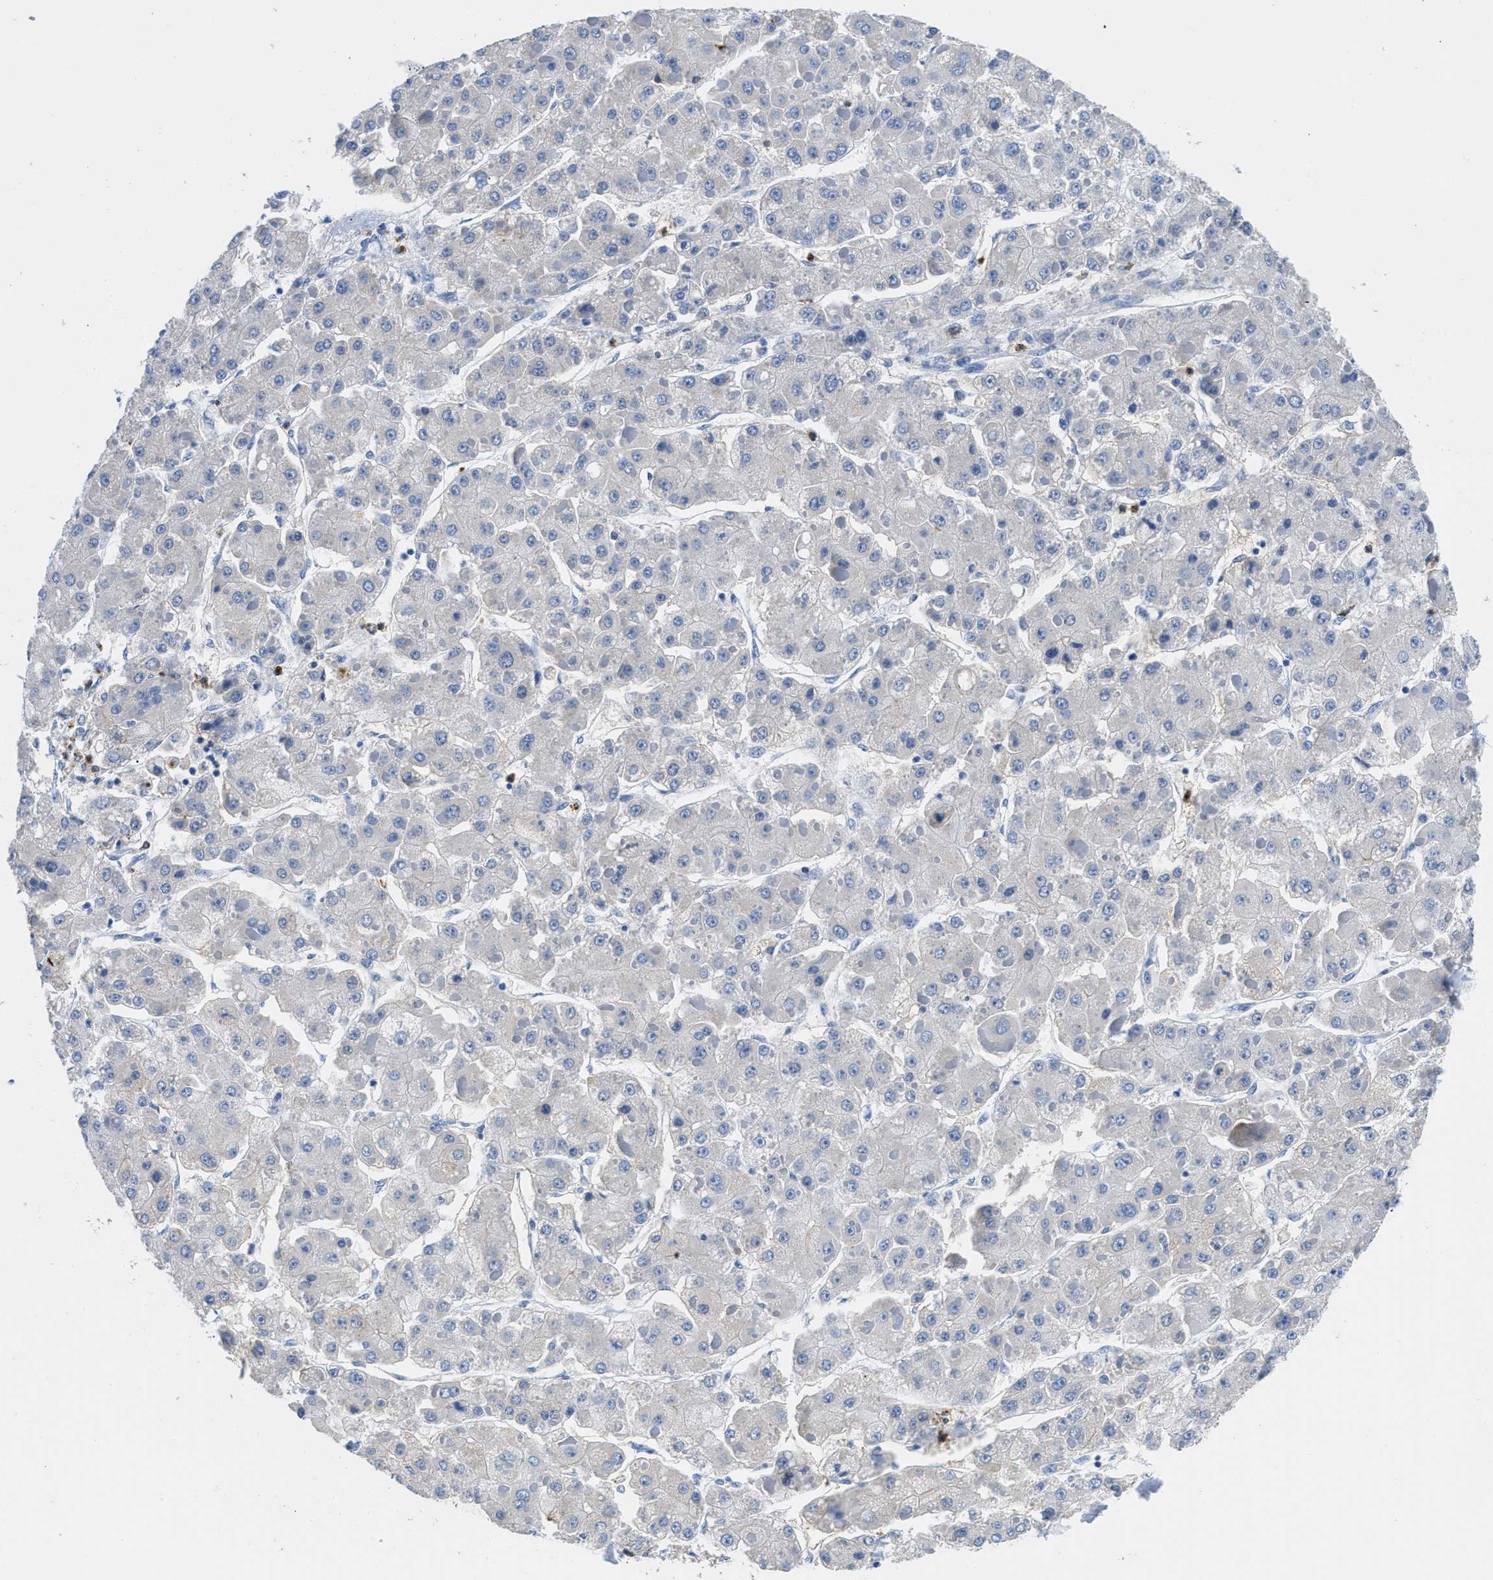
{"staining": {"intensity": "negative", "quantity": "none", "location": "none"}, "tissue": "liver cancer", "cell_type": "Tumor cells", "image_type": "cancer", "snomed": [{"axis": "morphology", "description": "Carcinoma, Hepatocellular, NOS"}, {"axis": "topography", "description": "Liver"}], "caption": "This is an immunohistochemistry micrograph of human liver hepatocellular carcinoma. There is no staining in tumor cells.", "gene": "NEB", "patient": {"sex": "female", "age": 73}}